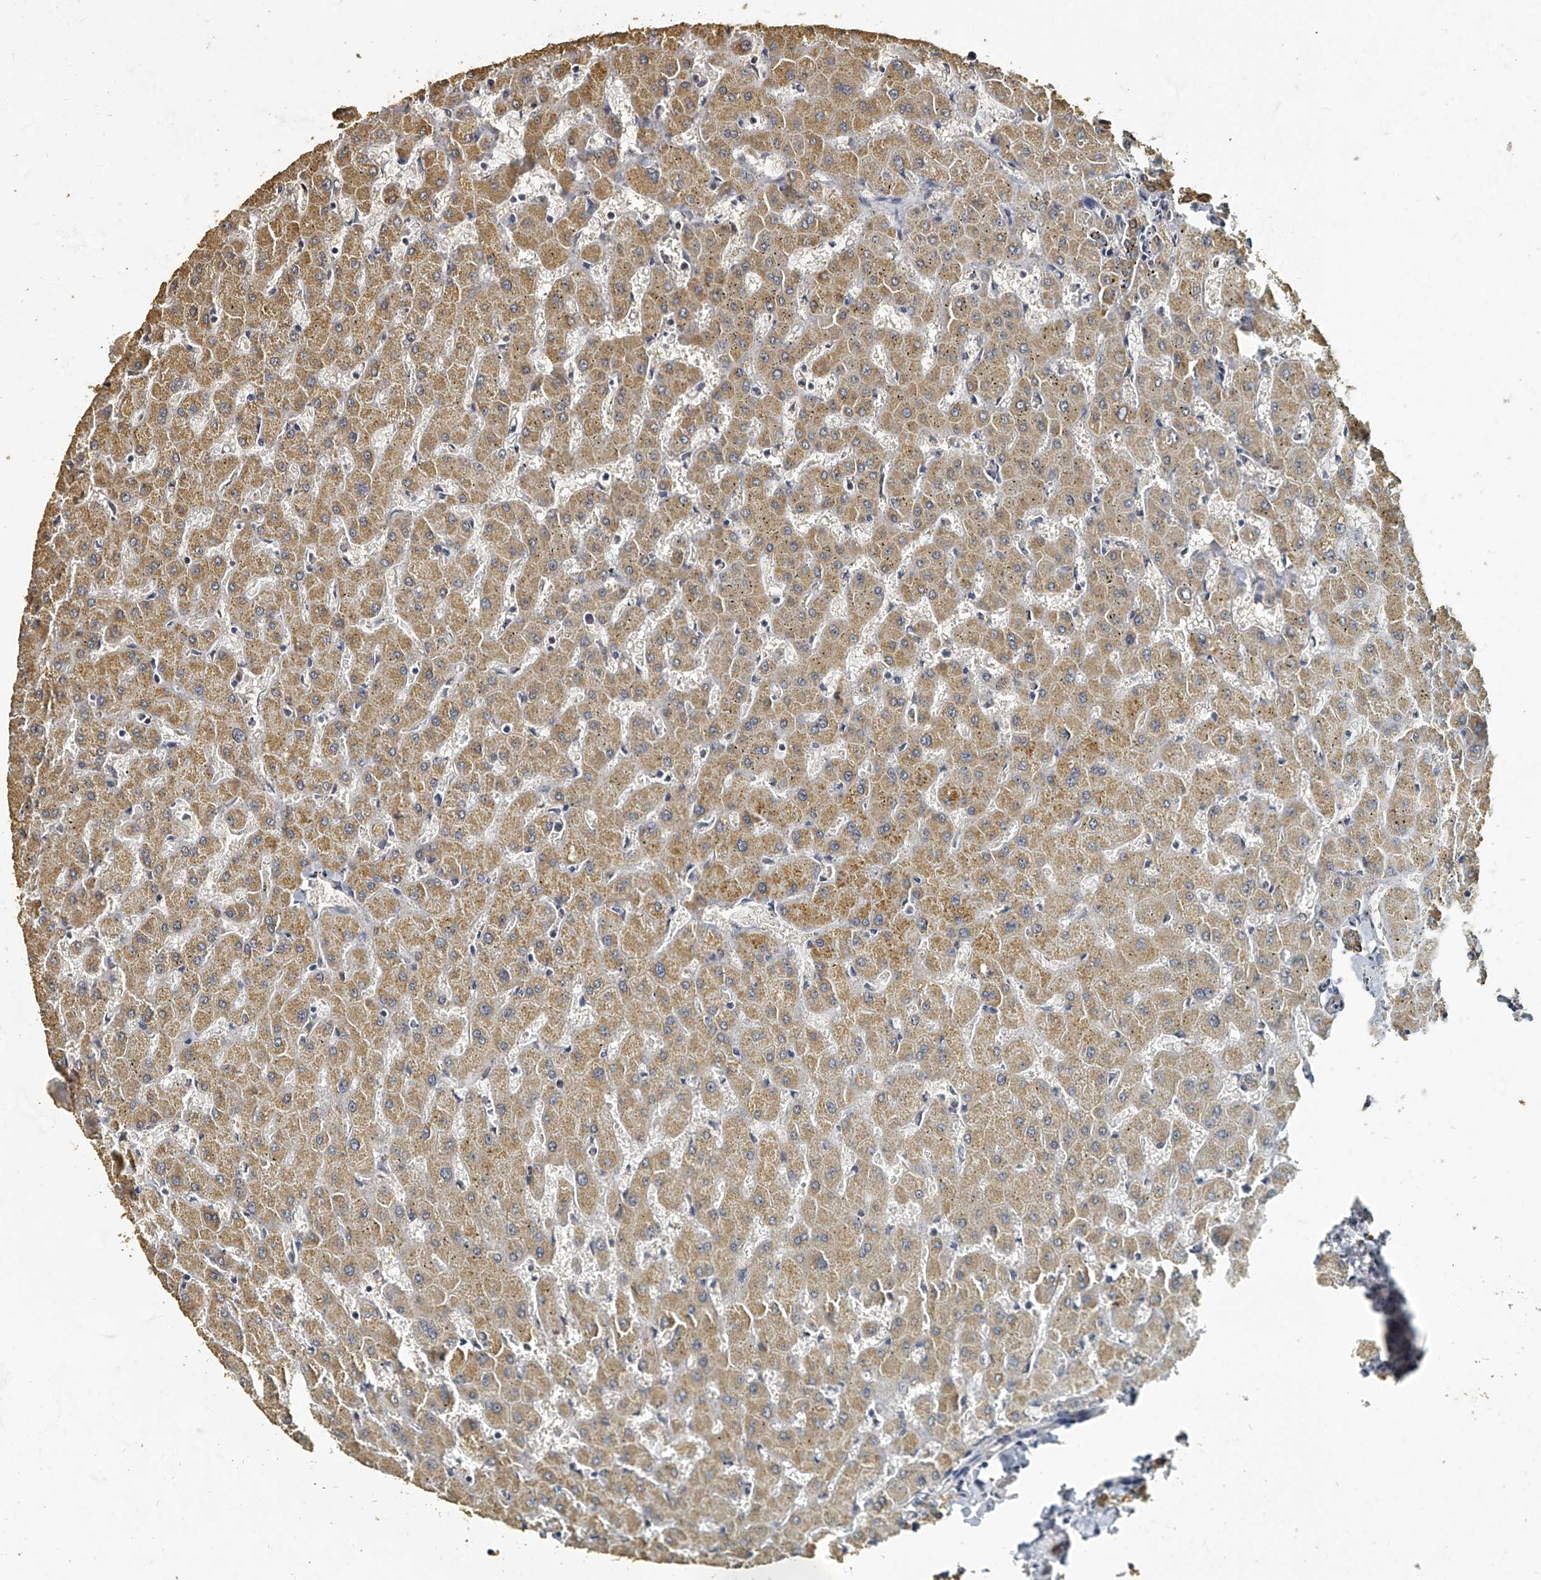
{"staining": {"intensity": "moderate", "quantity": ">75%", "location": "cytoplasmic/membranous"}, "tissue": "liver", "cell_type": "Cholangiocytes", "image_type": "normal", "snomed": [{"axis": "morphology", "description": "Normal tissue, NOS"}, {"axis": "topography", "description": "Liver"}], "caption": "Cholangiocytes reveal moderate cytoplasmic/membranous expression in approximately >75% of cells in normal liver.", "gene": "MRPL28", "patient": {"sex": "female", "age": 63}}